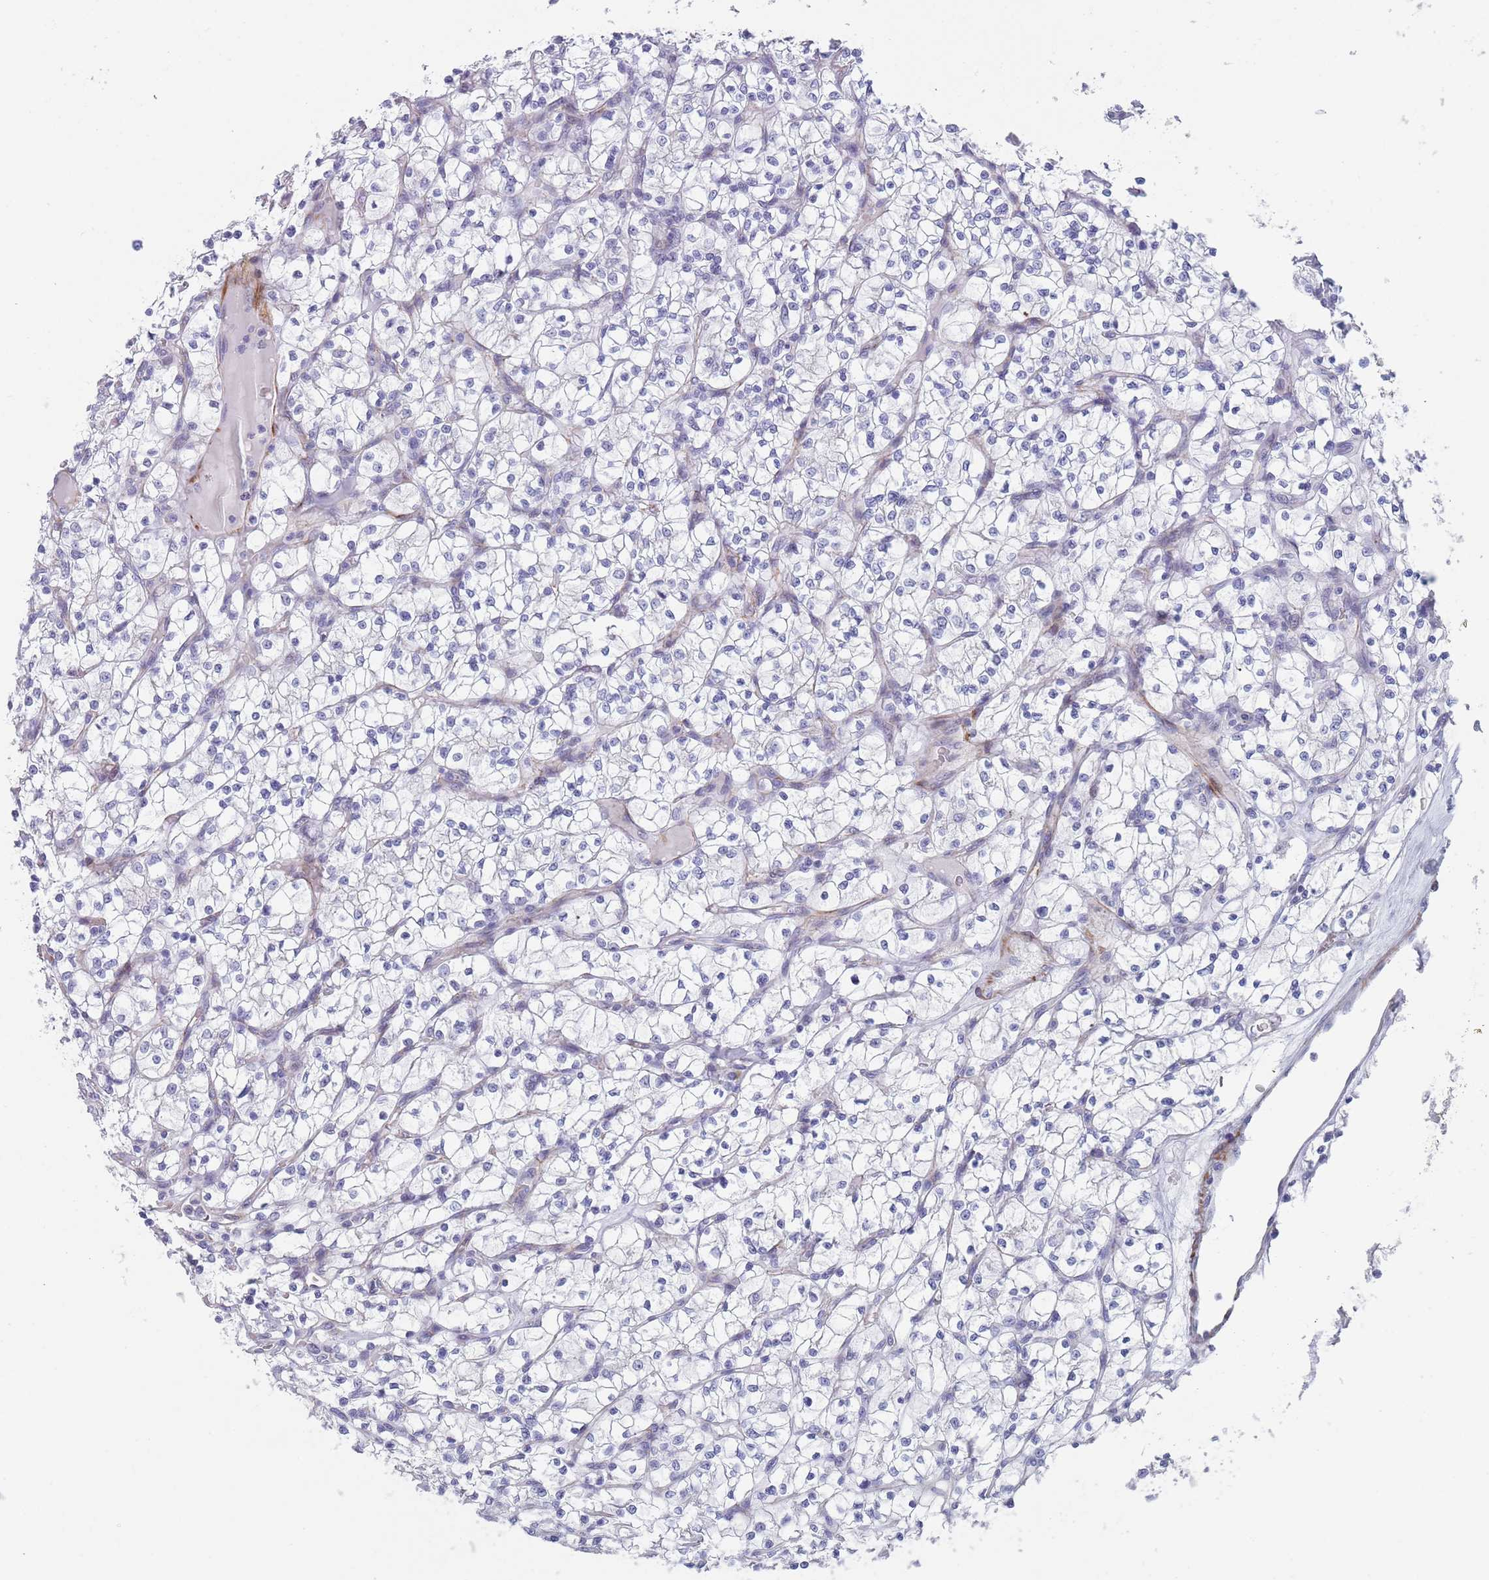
{"staining": {"intensity": "negative", "quantity": "none", "location": "none"}, "tissue": "renal cancer", "cell_type": "Tumor cells", "image_type": "cancer", "snomed": [{"axis": "morphology", "description": "Adenocarcinoma, NOS"}, {"axis": "topography", "description": "Kidney"}], "caption": "Protein analysis of adenocarcinoma (renal) exhibits no significant positivity in tumor cells.", "gene": "OR5A2", "patient": {"sex": "female", "age": 64}}